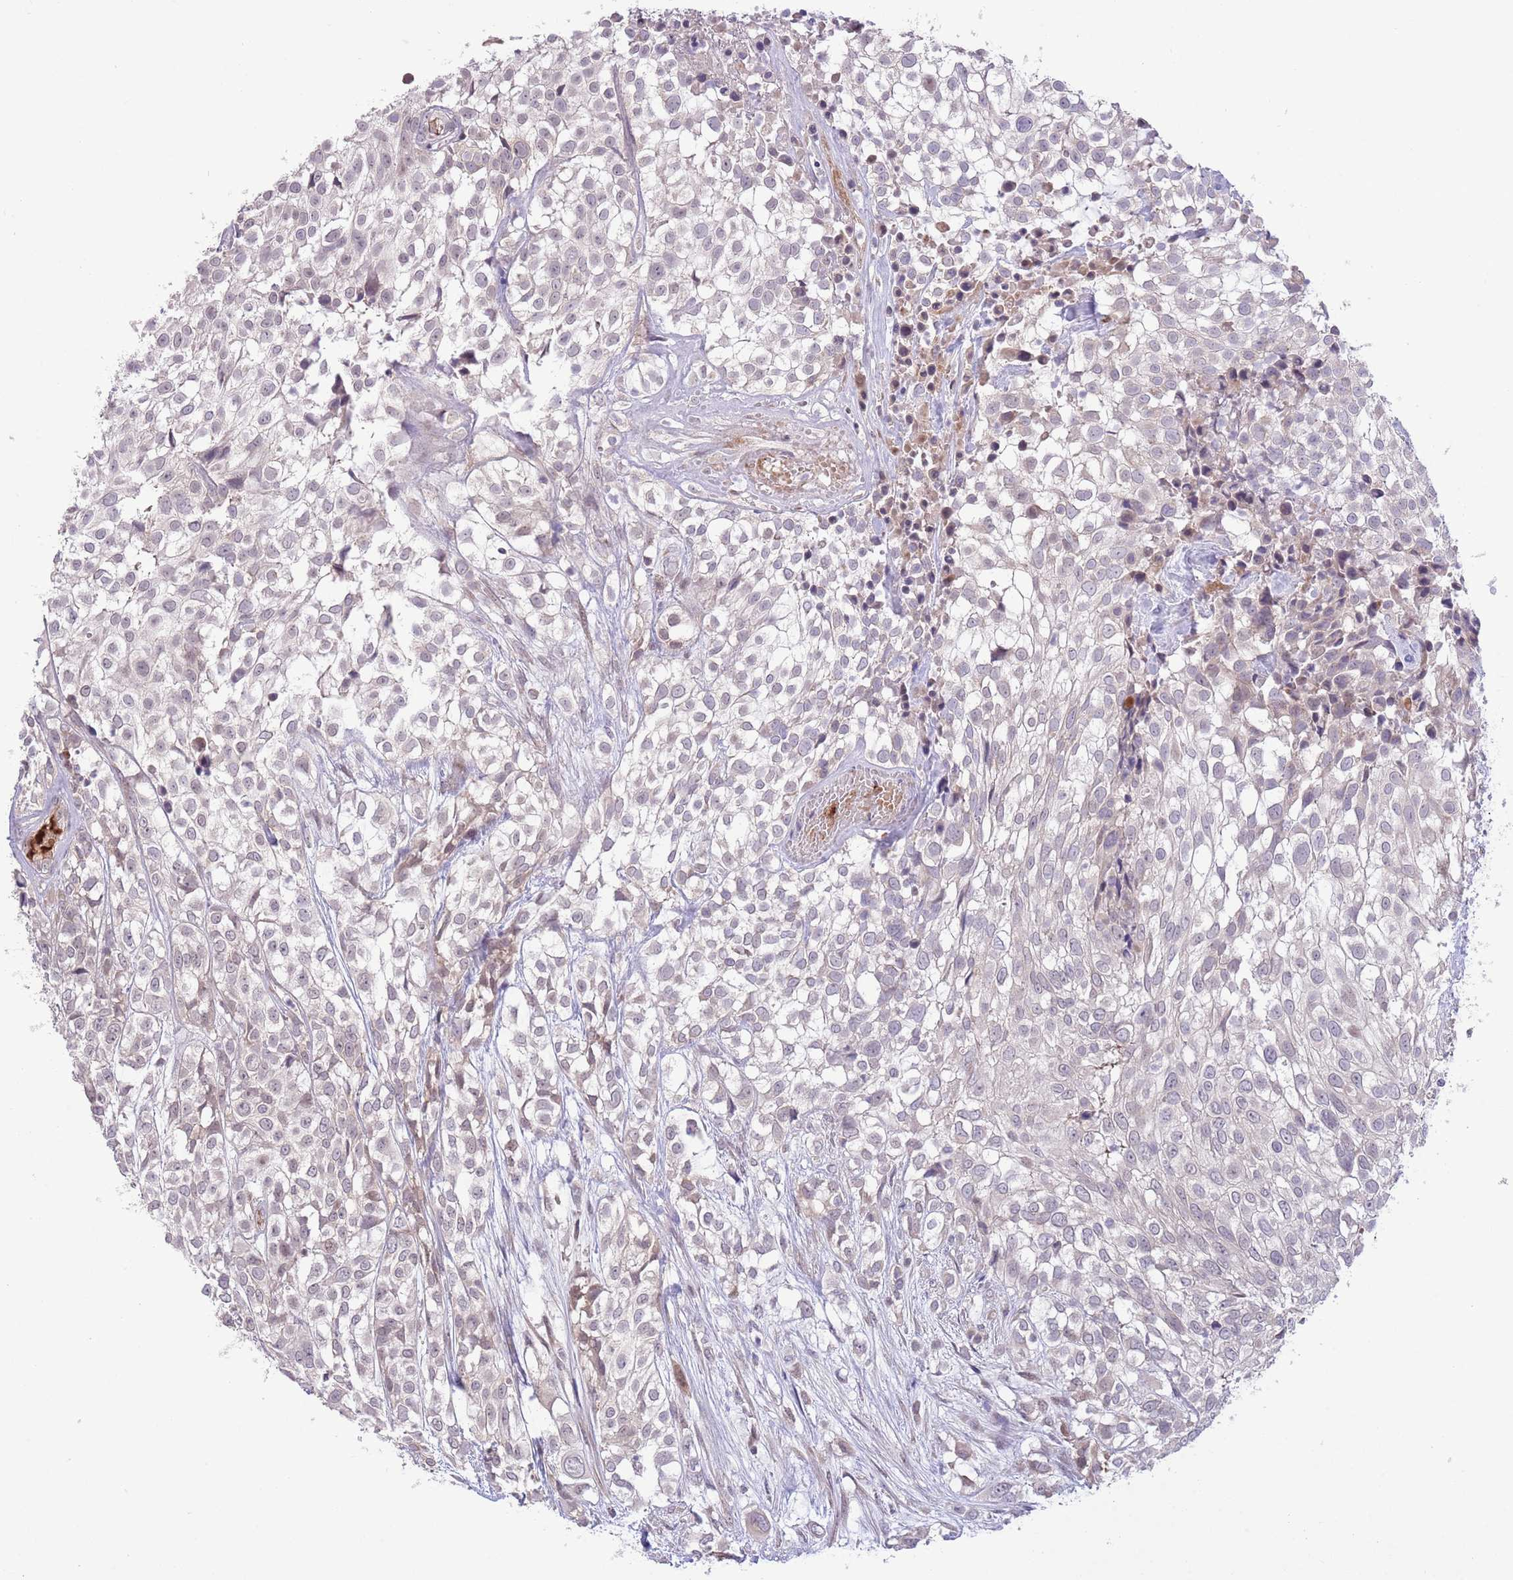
{"staining": {"intensity": "weak", "quantity": "<25%", "location": "cytoplasmic/membranous"}, "tissue": "urothelial cancer", "cell_type": "Tumor cells", "image_type": "cancer", "snomed": [{"axis": "morphology", "description": "Urothelial carcinoma, High grade"}, {"axis": "topography", "description": "Urinary bladder"}], "caption": "DAB immunohistochemical staining of human urothelial carcinoma (high-grade) shows no significant positivity in tumor cells.", "gene": "DPP10", "patient": {"sex": "male", "age": 56}}